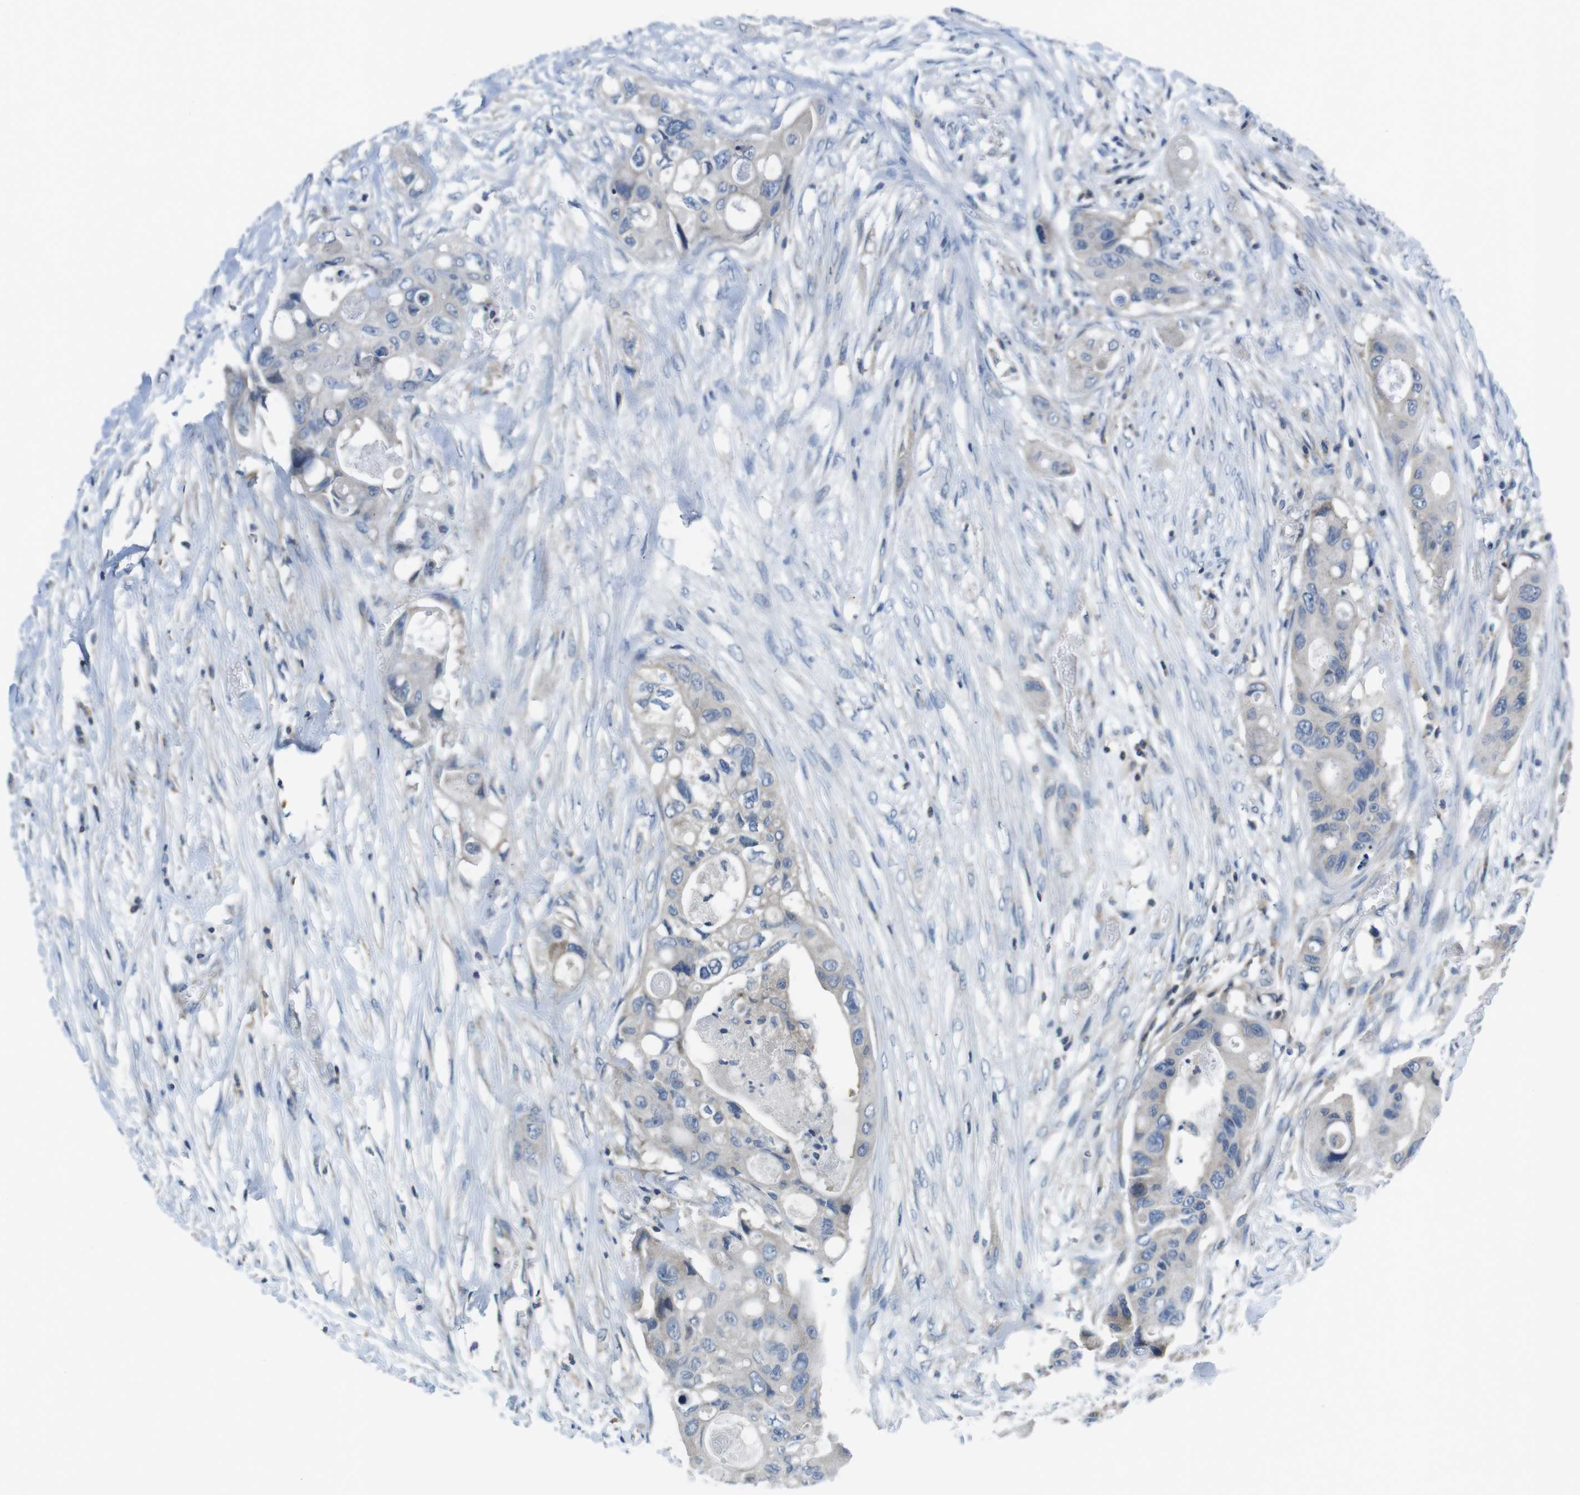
{"staining": {"intensity": "negative", "quantity": "none", "location": "none"}, "tissue": "colorectal cancer", "cell_type": "Tumor cells", "image_type": "cancer", "snomed": [{"axis": "morphology", "description": "Adenocarcinoma, NOS"}, {"axis": "topography", "description": "Colon"}], "caption": "Immunohistochemistry (IHC) image of neoplastic tissue: colorectal cancer (adenocarcinoma) stained with DAB demonstrates no significant protein expression in tumor cells.", "gene": "PIK3CD", "patient": {"sex": "female", "age": 57}}